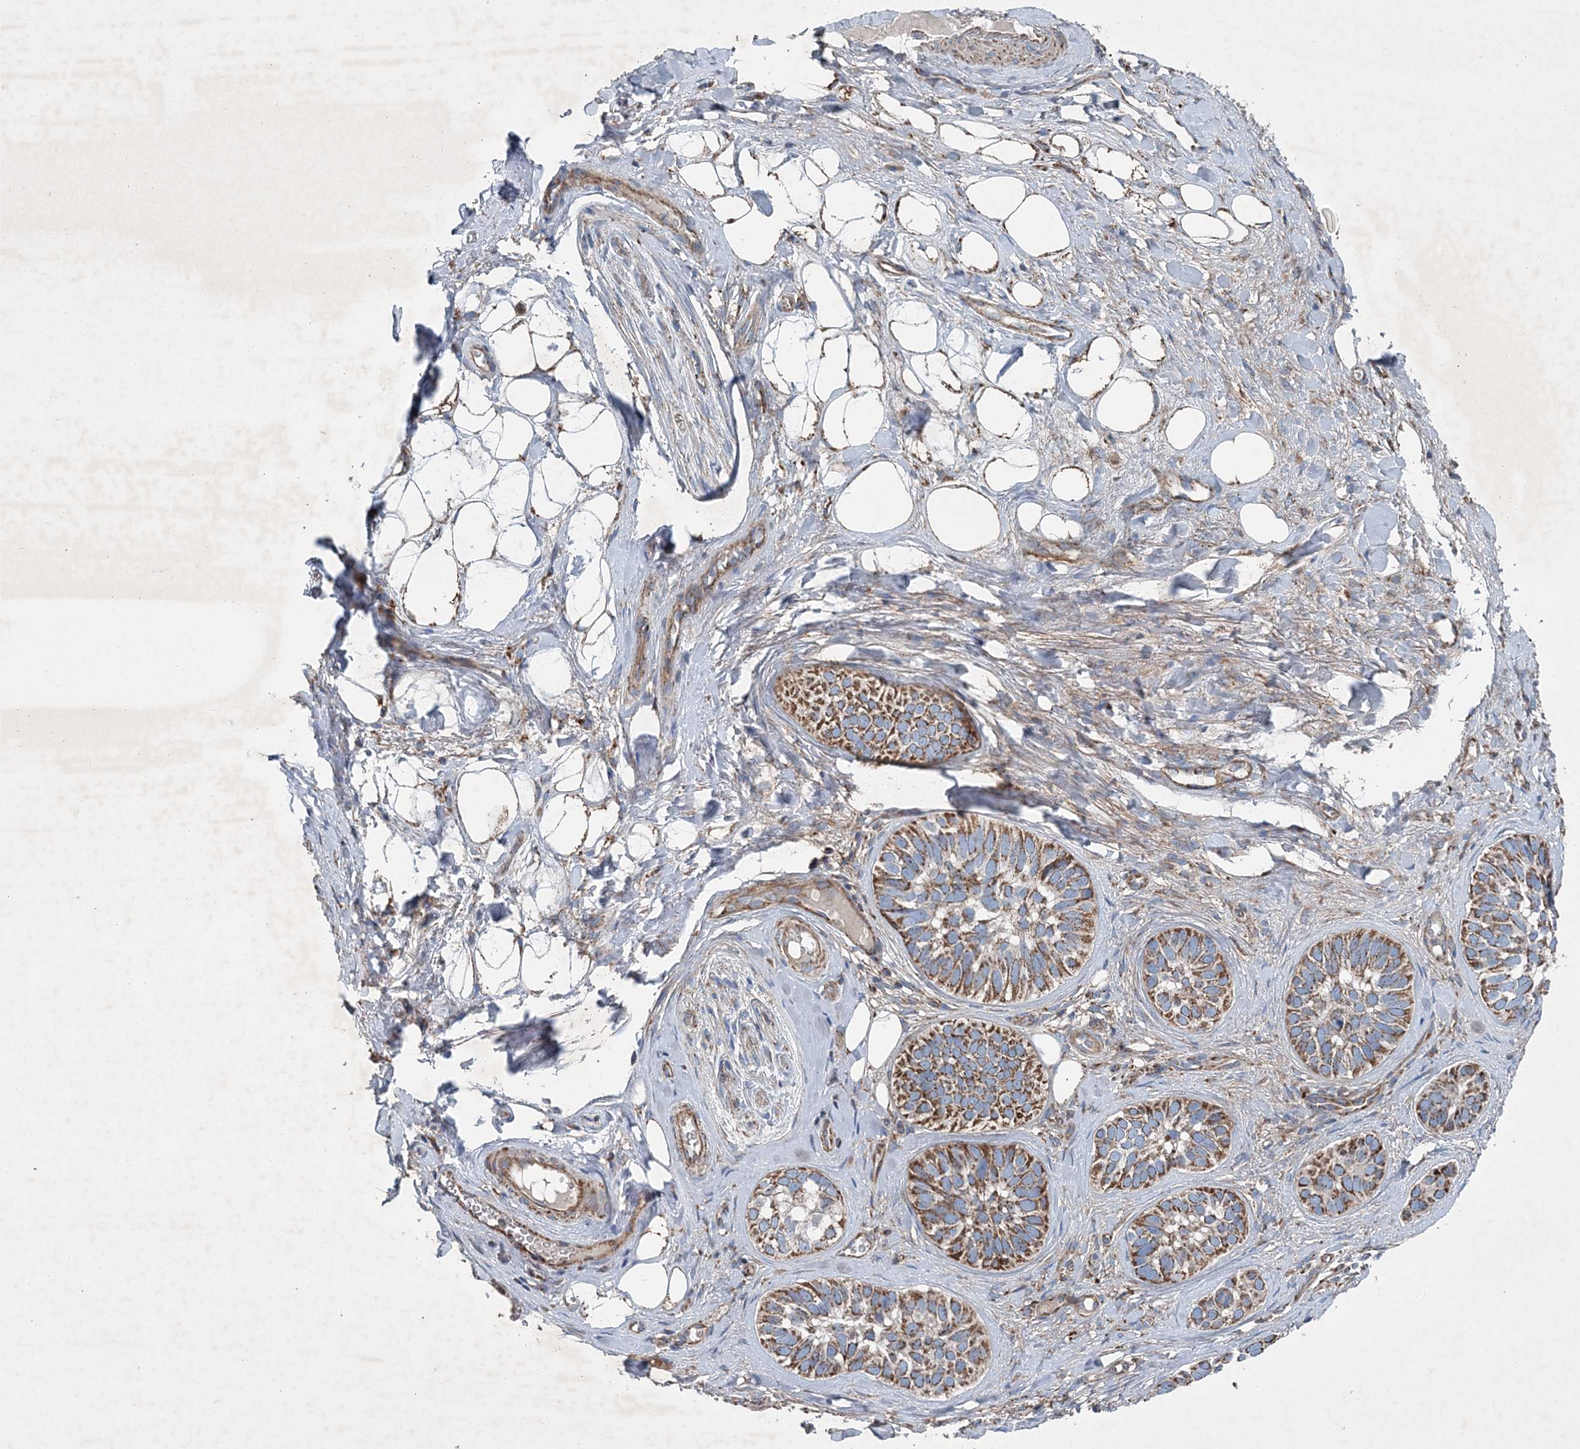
{"staining": {"intensity": "strong", "quantity": ">75%", "location": "cytoplasmic/membranous"}, "tissue": "skin cancer", "cell_type": "Tumor cells", "image_type": "cancer", "snomed": [{"axis": "morphology", "description": "Basal cell carcinoma"}, {"axis": "topography", "description": "Skin"}], "caption": "An IHC photomicrograph of neoplastic tissue is shown. Protein staining in brown highlights strong cytoplasmic/membranous positivity in skin cancer within tumor cells.", "gene": "SPAG16", "patient": {"sex": "male", "age": 62}}